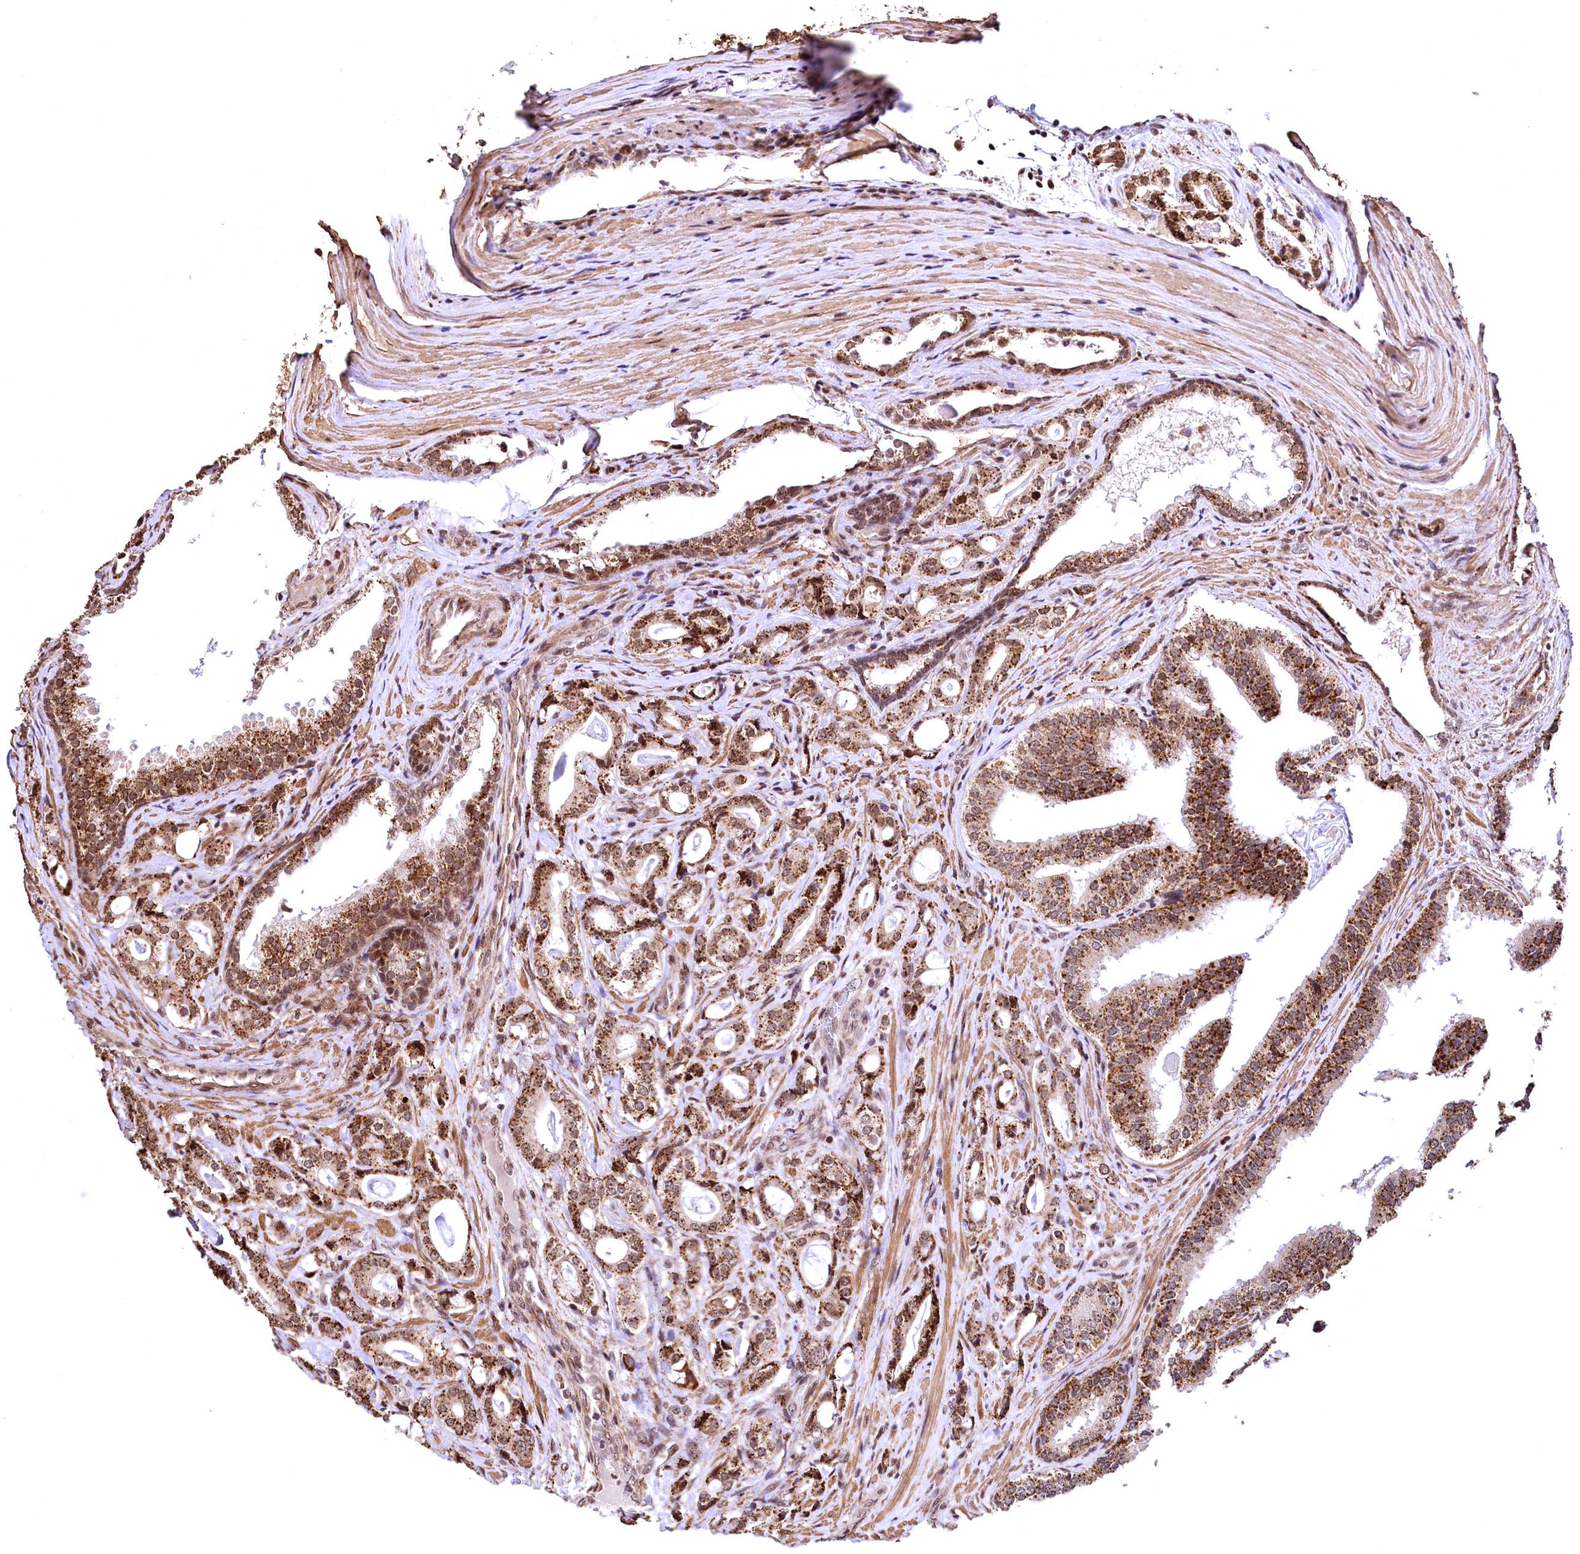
{"staining": {"intensity": "moderate", "quantity": ">75%", "location": "cytoplasmic/membranous"}, "tissue": "prostate cancer", "cell_type": "Tumor cells", "image_type": "cancer", "snomed": [{"axis": "morphology", "description": "Adenocarcinoma, High grade"}, {"axis": "topography", "description": "Prostate"}], "caption": "There is medium levels of moderate cytoplasmic/membranous positivity in tumor cells of high-grade adenocarcinoma (prostate), as demonstrated by immunohistochemical staining (brown color).", "gene": "PDS5B", "patient": {"sex": "male", "age": 63}}